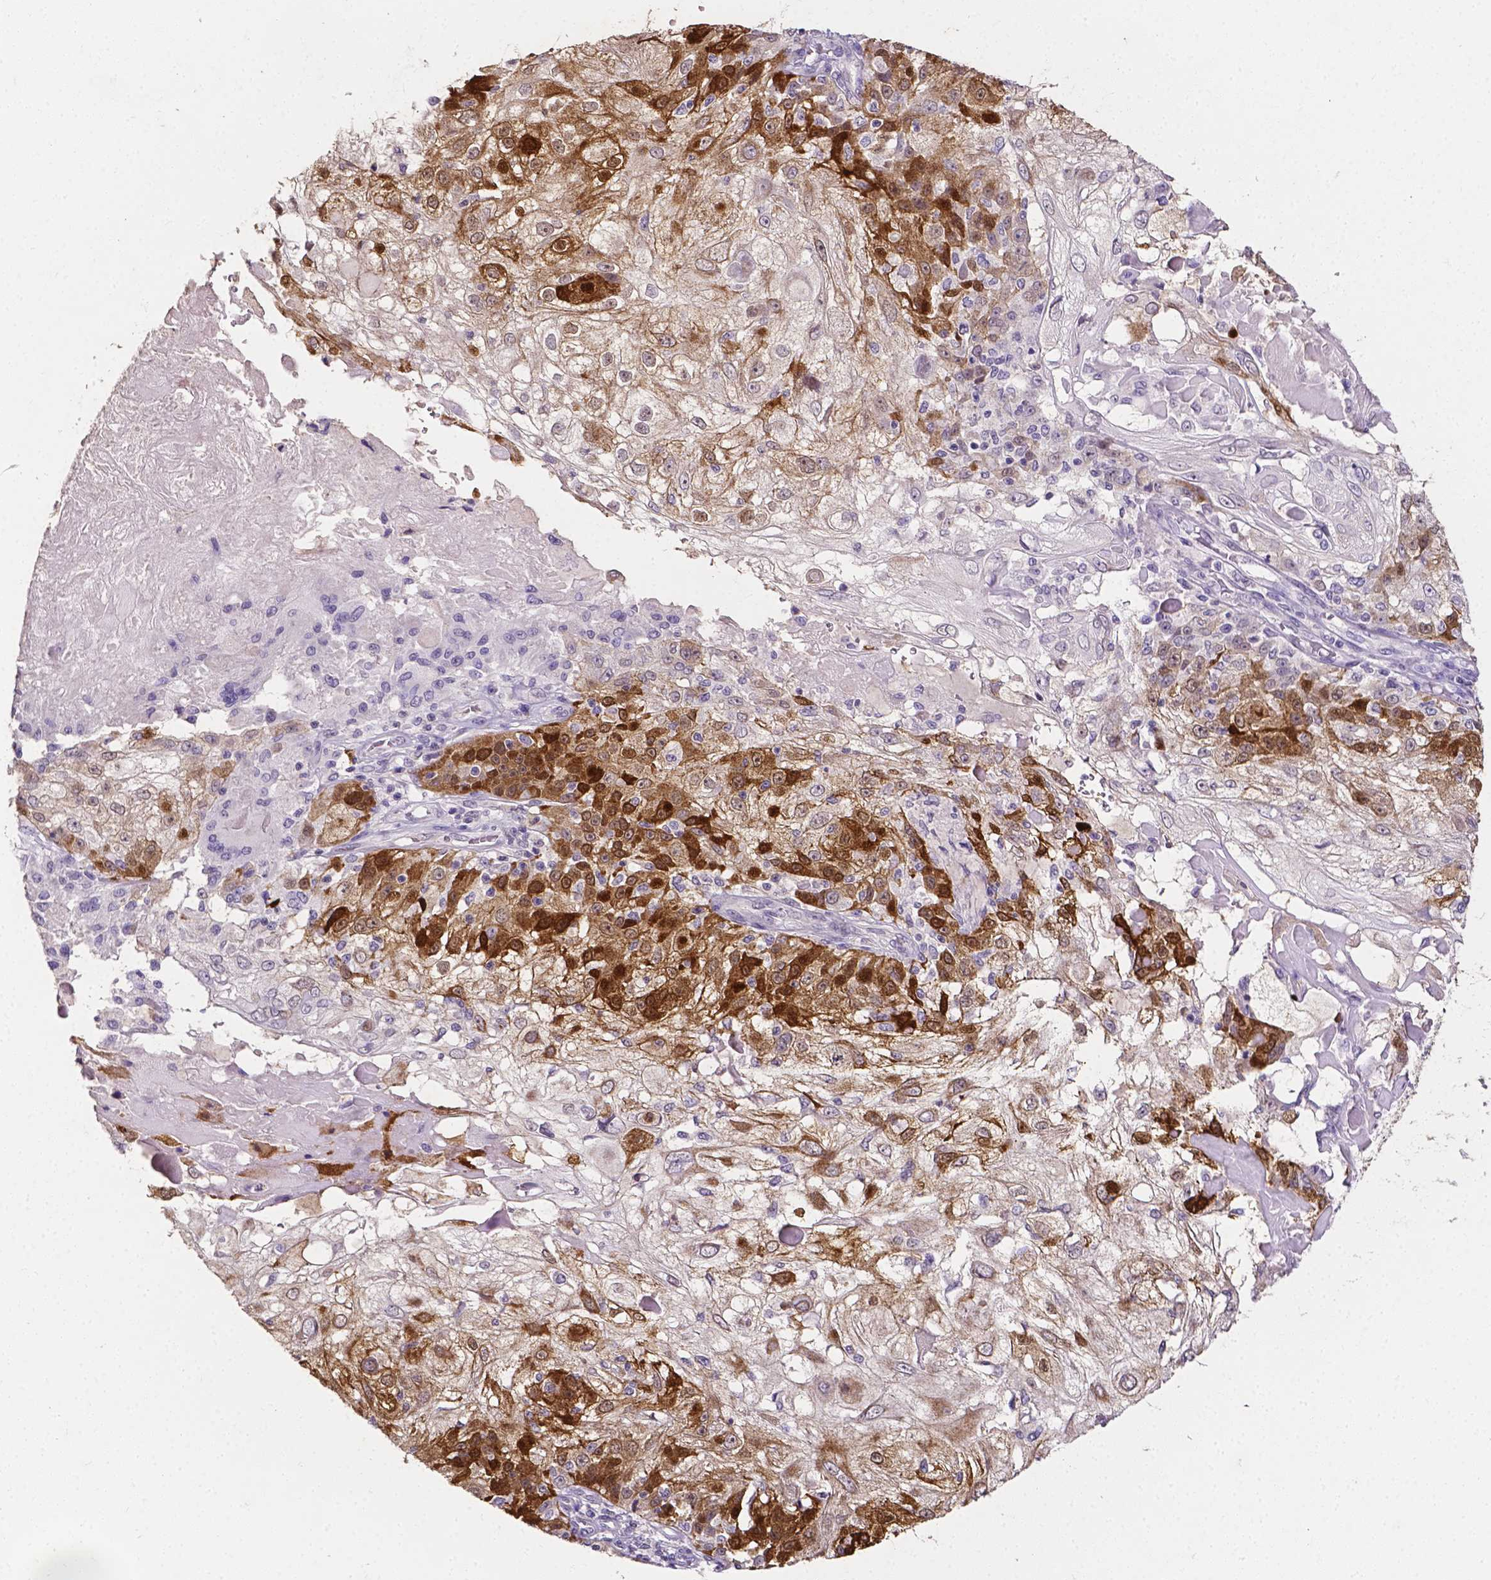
{"staining": {"intensity": "negative", "quantity": "none", "location": "none"}, "tissue": "skin cancer", "cell_type": "Tumor cells", "image_type": "cancer", "snomed": [{"axis": "morphology", "description": "Normal tissue, NOS"}, {"axis": "morphology", "description": "Squamous cell carcinoma, NOS"}, {"axis": "topography", "description": "Skin"}], "caption": "Immunohistochemistry of skin squamous cell carcinoma shows no positivity in tumor cells.", "gene": "PSAT1", "patient": {"sex": "female", "age": 83}}